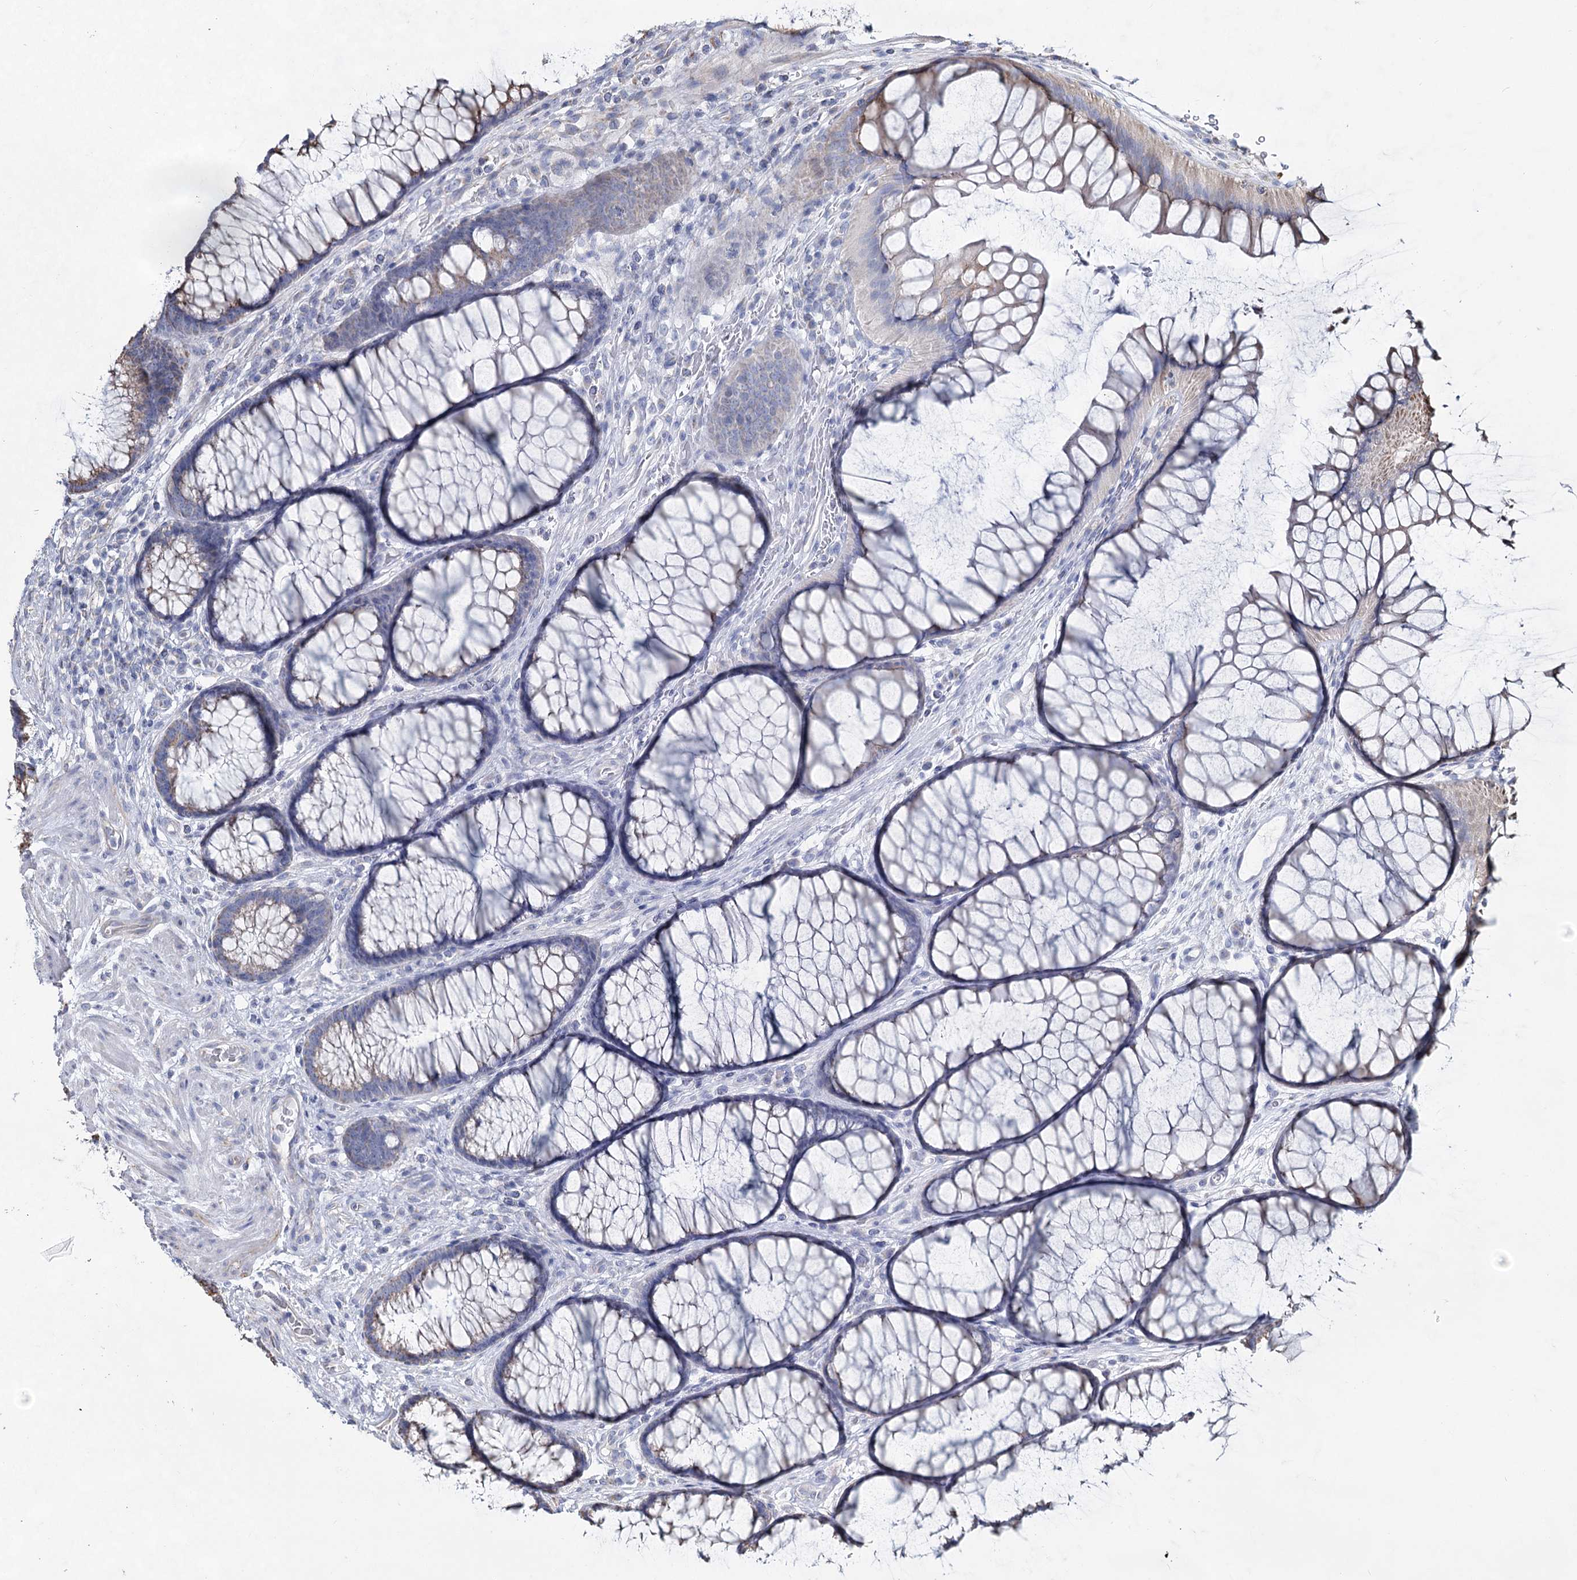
{"staining": {"intensity": "negative", "quantity": "none", "location": "none"}, "tissue": "colon", "cell_type": "Endothelial cells", "image_type": "normal", "snomed": [{"axis": "morphology", "description": "Normal tissue, NOS"}, {"axis": "topography", "description": "Colon"}], "caption": "IHC image of normal colon stained for a protein (brown), which displays no staining in endothelial cells.", "gene": "CCDC73", "patient": {"sex": "female", "age": 82}}